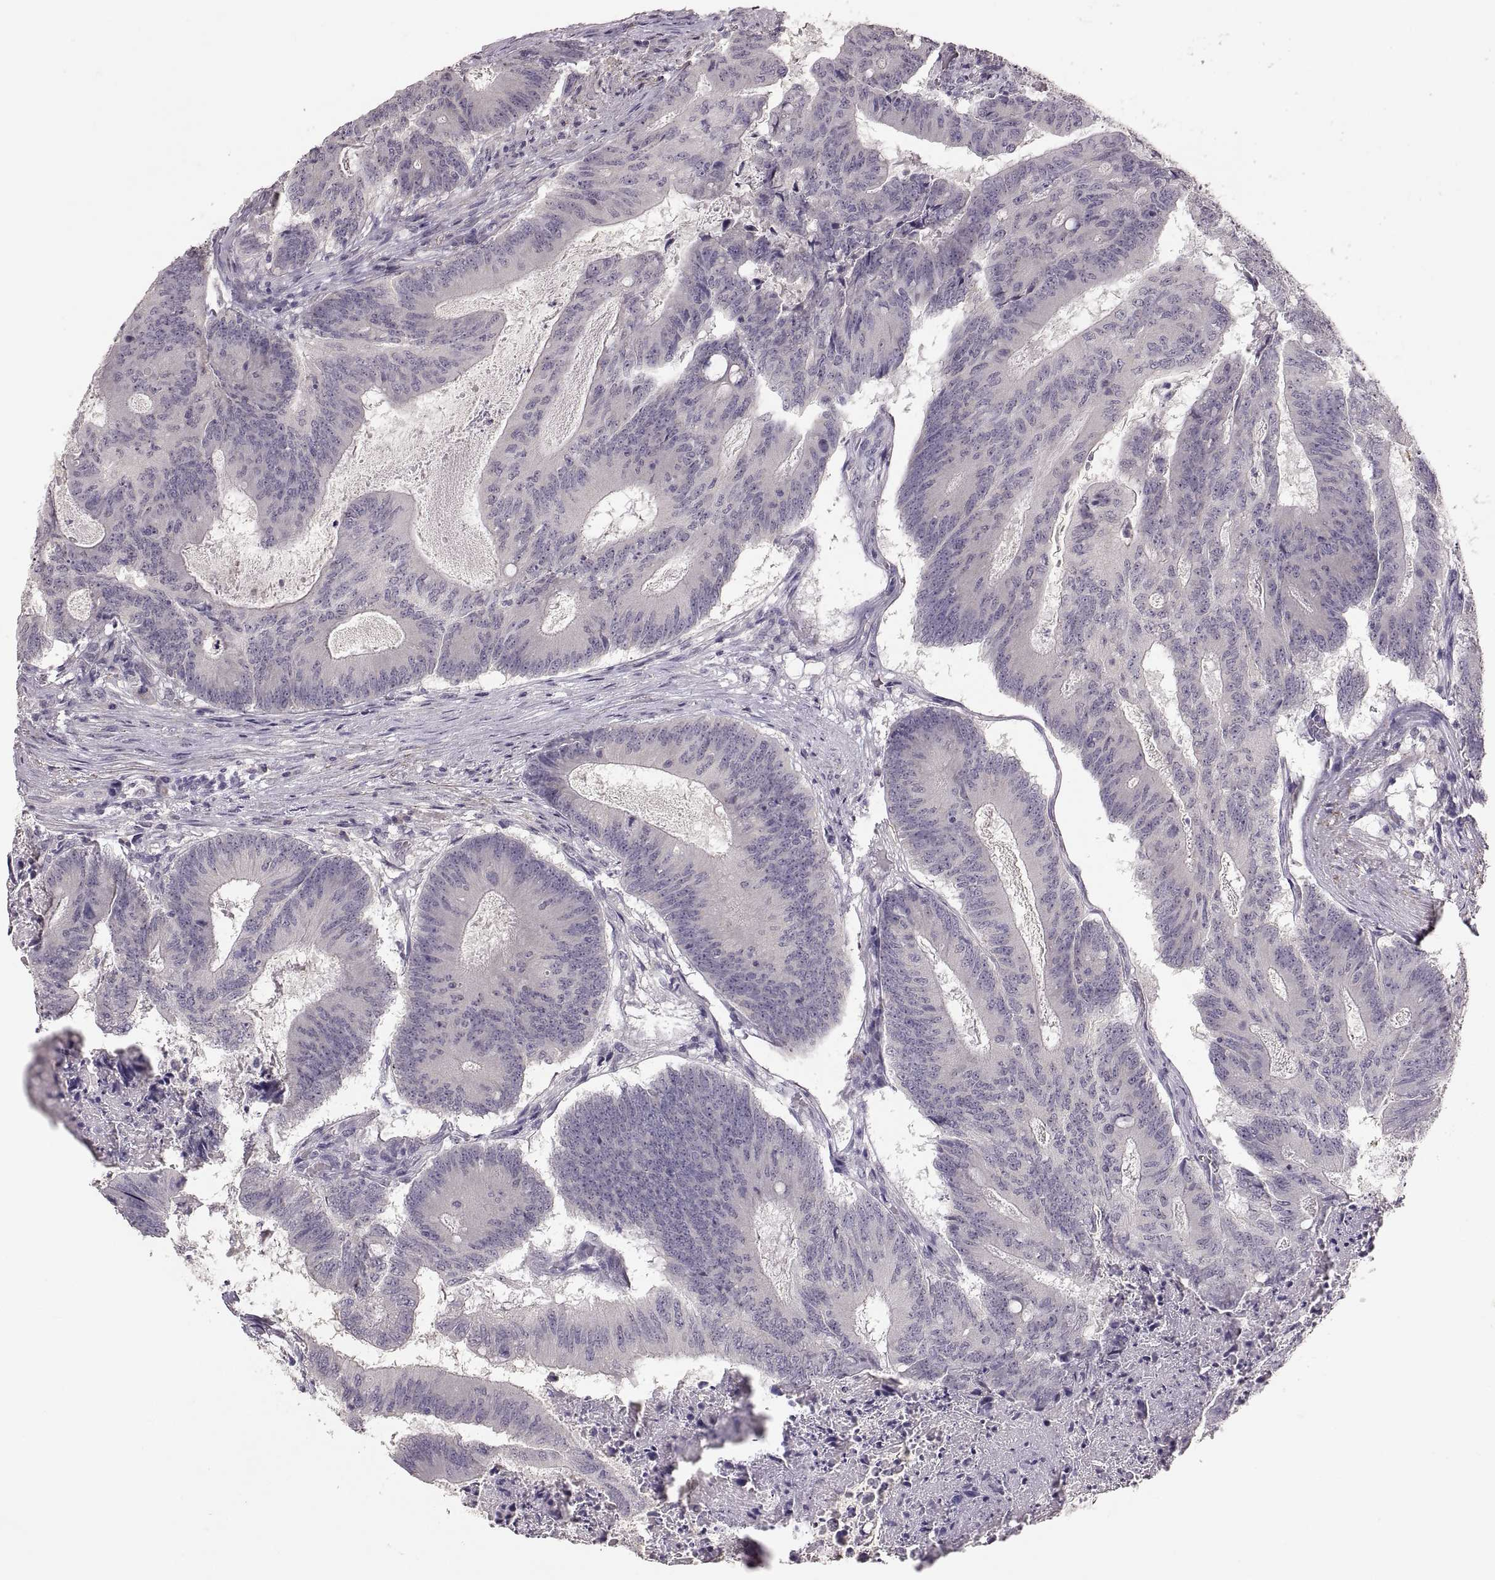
{"staining": {"intensity": "negative", "quantity": "none", "location": "none"}, "tissue": "colorectal cancer", "cell_type": "Tumor cells", "image_type": "cancer", "snomed": [{"axis": "morphology", "description": "Adenocarcinoma, NOS"}, {"axis": "topography", "description": "Colon"}], "caption": "Tumor cells are negative for brown protein staining in colorectal adenocarcinoma. Brightfield microscopy of IHC stained with DAB (3,3'-diaminobenzidine) (brown) and hematoxylin (blue), captured at high magnification.", "gene": "CDH2", "patient": {"sex": "female", "age": 70}}